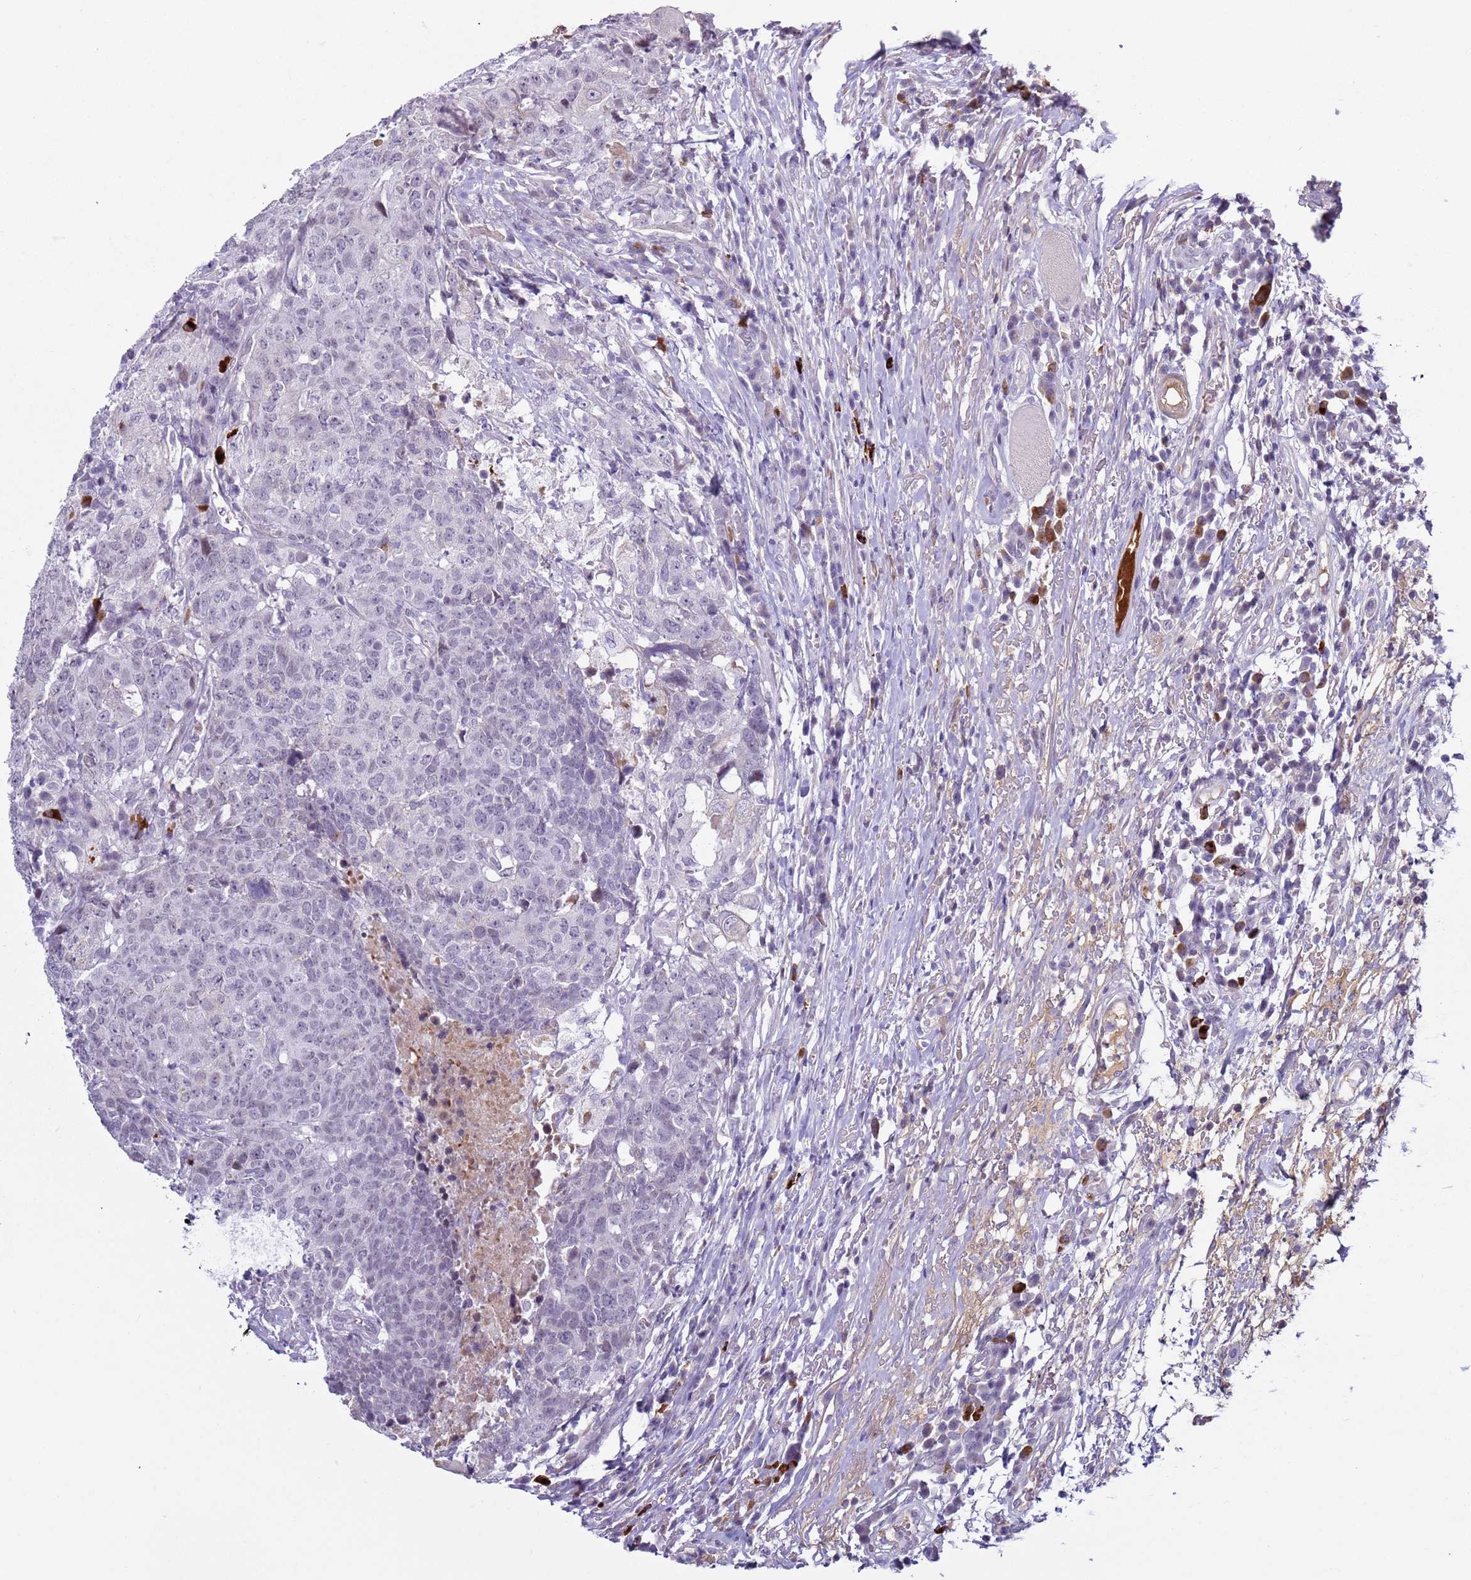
{"staining": {"intensity": "negative", "quantity": "none", "location": "none"}, "tissue": "head and neck cancer", "cell_type": "Tumor cells", "image_type": "cancer", "snomed": [{"axis": "morphology", "description": "Normal tissue, NOS"}, {"axis": "morphology", "description": "Squamous cell carcinoma, NOS"}, {"axis": "topography", "description": "Skeletal muscle"}, {"axis": "topography", "description": "Vascular tissue"}, {"axis": "topography", "description": "Peripheral nerve tissue"}, {"axis": "topography", "description": "Head-Neck"}], "caption": "The histopathology image exhibits no staining of tumor cells in head and neck squamous cell carcinoma. (Brightfield microscopy of DAB (3,3'-diaminobenzidine) immunohistochemistry at high magnification).", "gene": "NPAP1", "patient": {"sex": "male", "age": 66}}